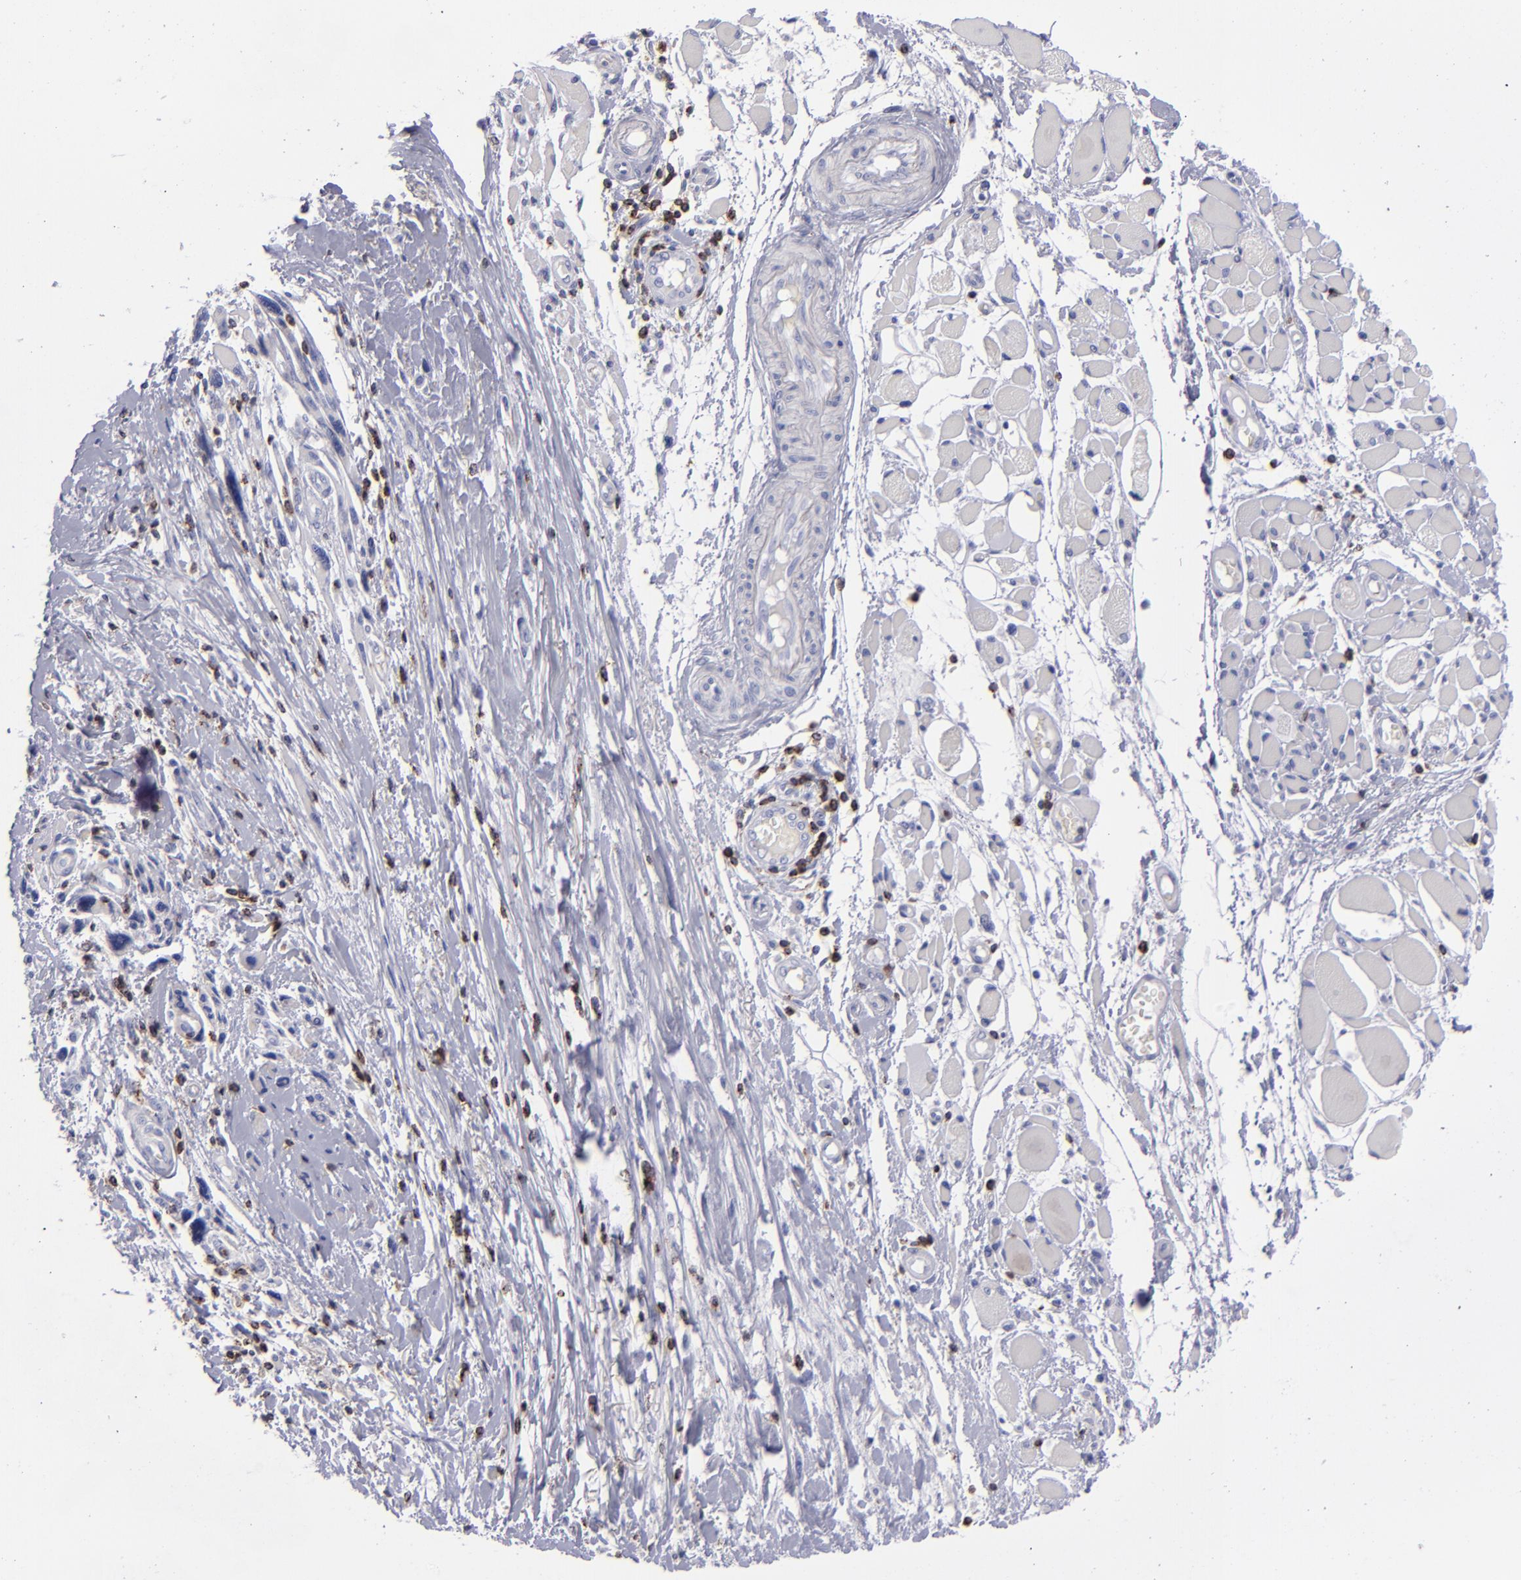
{"staining": {"intensity": "negative", "quantity": "none", "location": "none"}, "tissue": "melanoma", "cell_type": "Tumor cells", "image_type": "cancer", "snomed": [{"axis": "morphology", "description": "Malignant melanoma, NOS"}, {"axis": "topography", "description": "Skin"}], "caption": "Immunohistochemical staining of malignant melanoma shows no significant expression in tumor cells.", "gene": "CD2", "patient": {"sex": "male", "age": 91}}